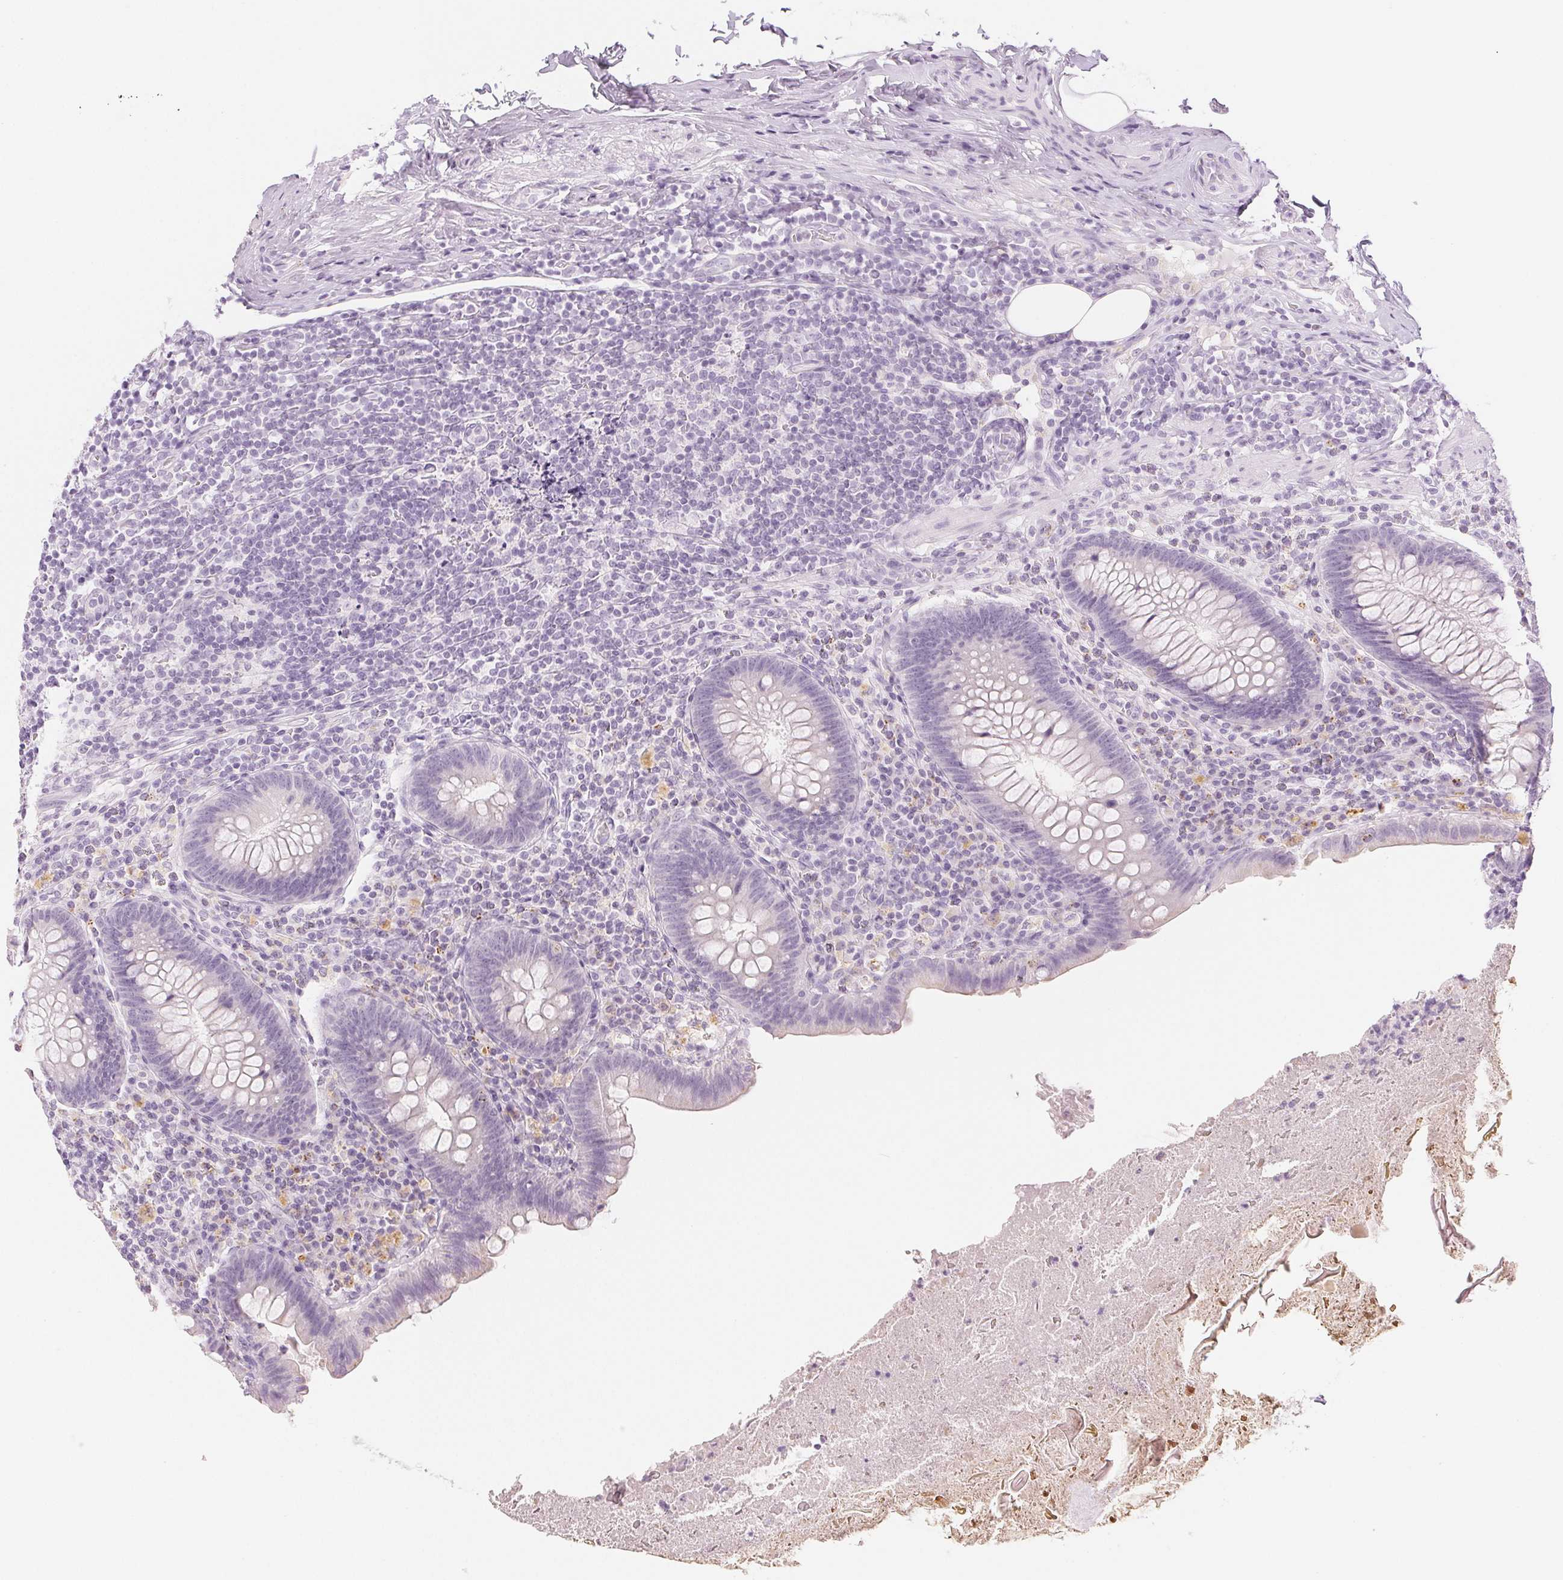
{"staining": {"intensity": "negative", "quantity": "none", "location": "none"}, "tissue": "appendix", "cell_type": "Glandular cells", "image_type": "normal", "snomed": [{"axis": "morphology", "description": "Normal tissue, NOS"}, {"axis": "topography", "description": "Appendix"}], "caption": "Photomicrograph shows no significant protein expression in glandular cells of unremarkable appendix. Nuclei are stained in blue.", "gene": "SLC5A2", "patient": {"sex": "male", "age": 47}}